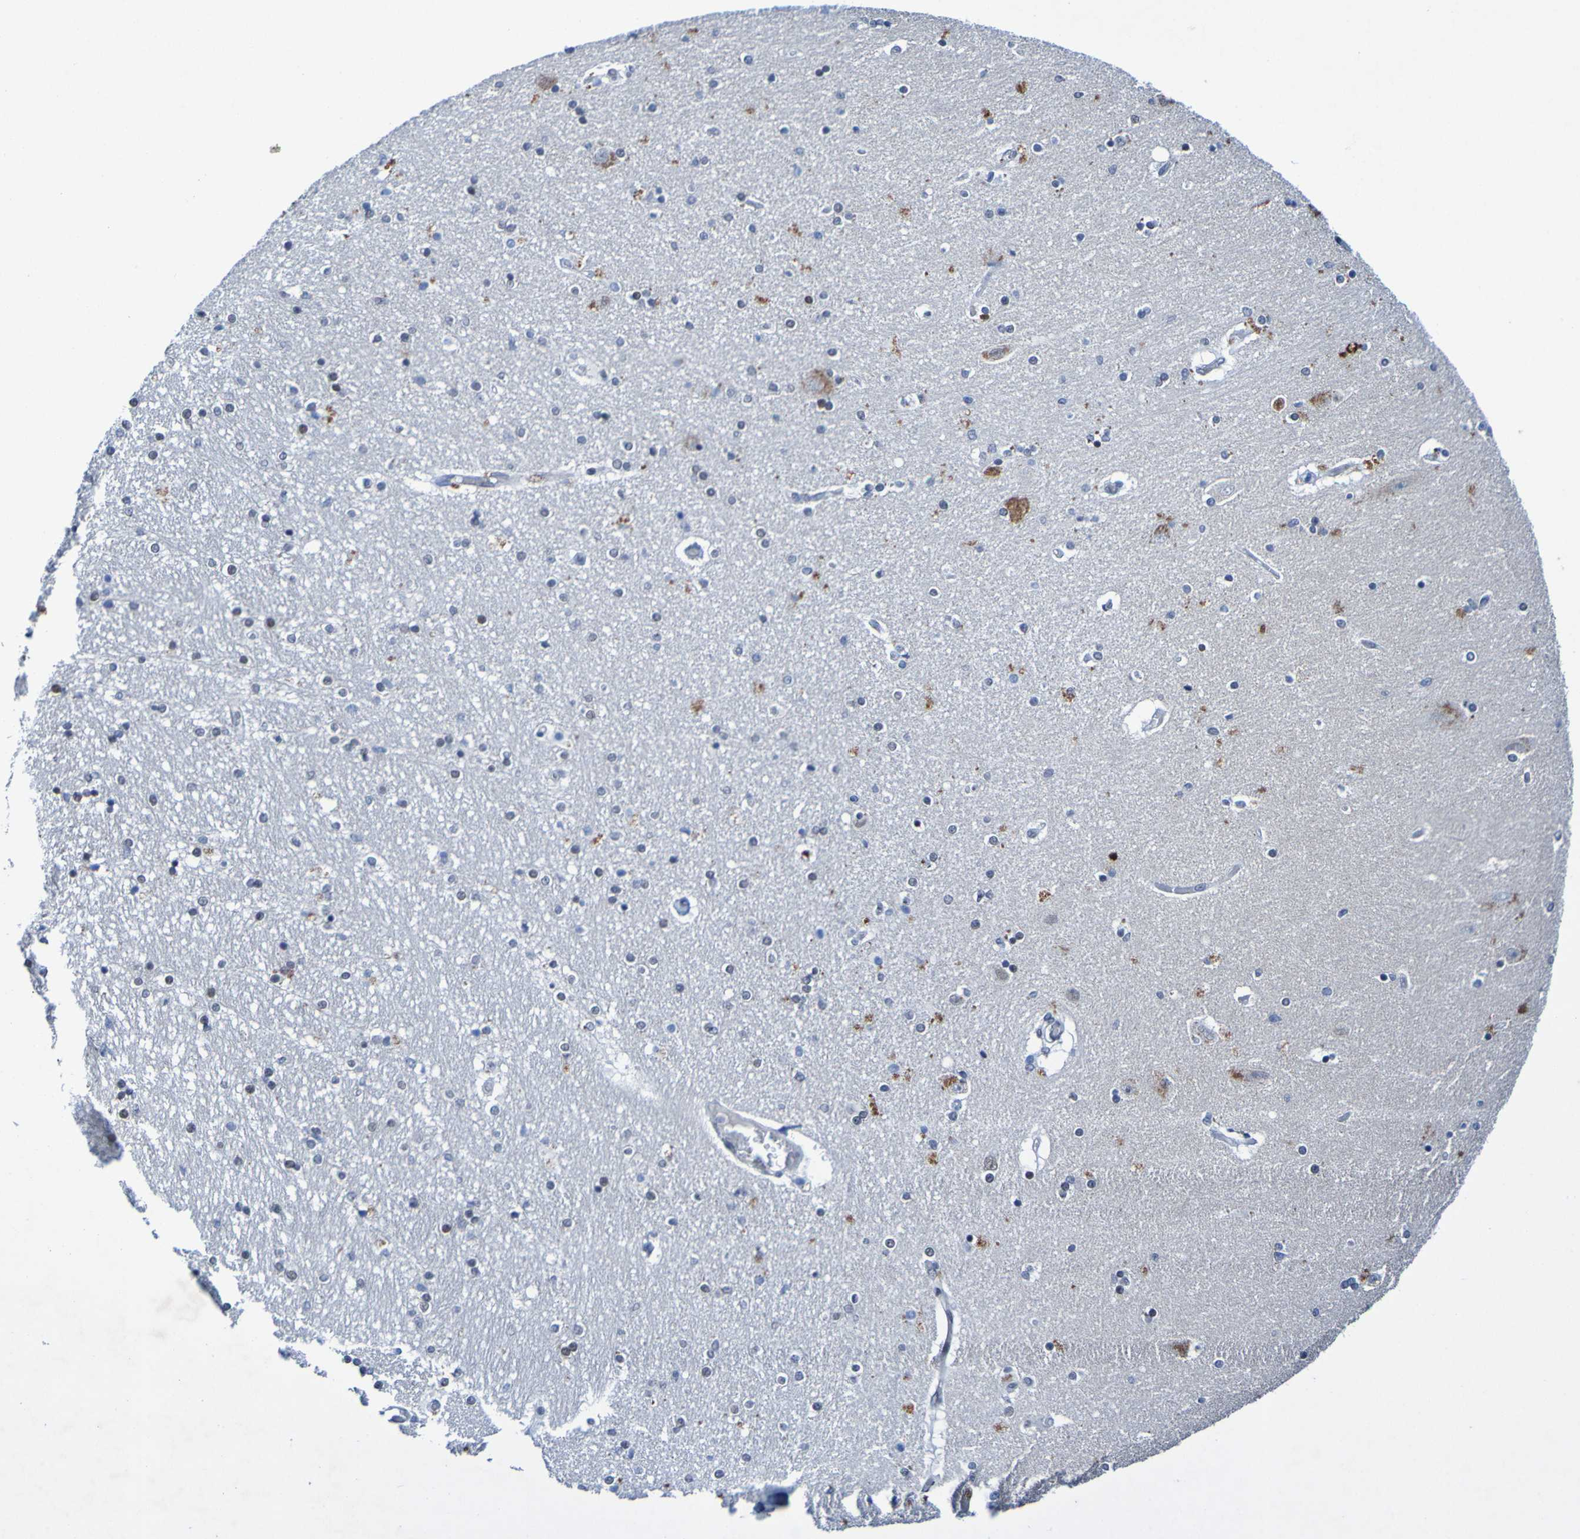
{"staining": {"intensity": "strong", "quantity": "<25%", "location": "nuclear"}, "tissue": "hippocampus", "cell_type": "Glial cells", "image_type": "normal", "snomed": [{"axis": "morphology", "description": "Normal tissue, NOS"}, {"axis": "topography", "description": "Hippocampus"}], "caption": "Benign hippocampus shows strong nuclear expression in approximately <25% of glial cells, visualized by immunohistochemistry. (DAB (3,3'-diaminobenzidine) IHC with brightfield microscopy, high magnification).", "gene": "PCGF1", "patient": {"sex": "female", "age": 54}}